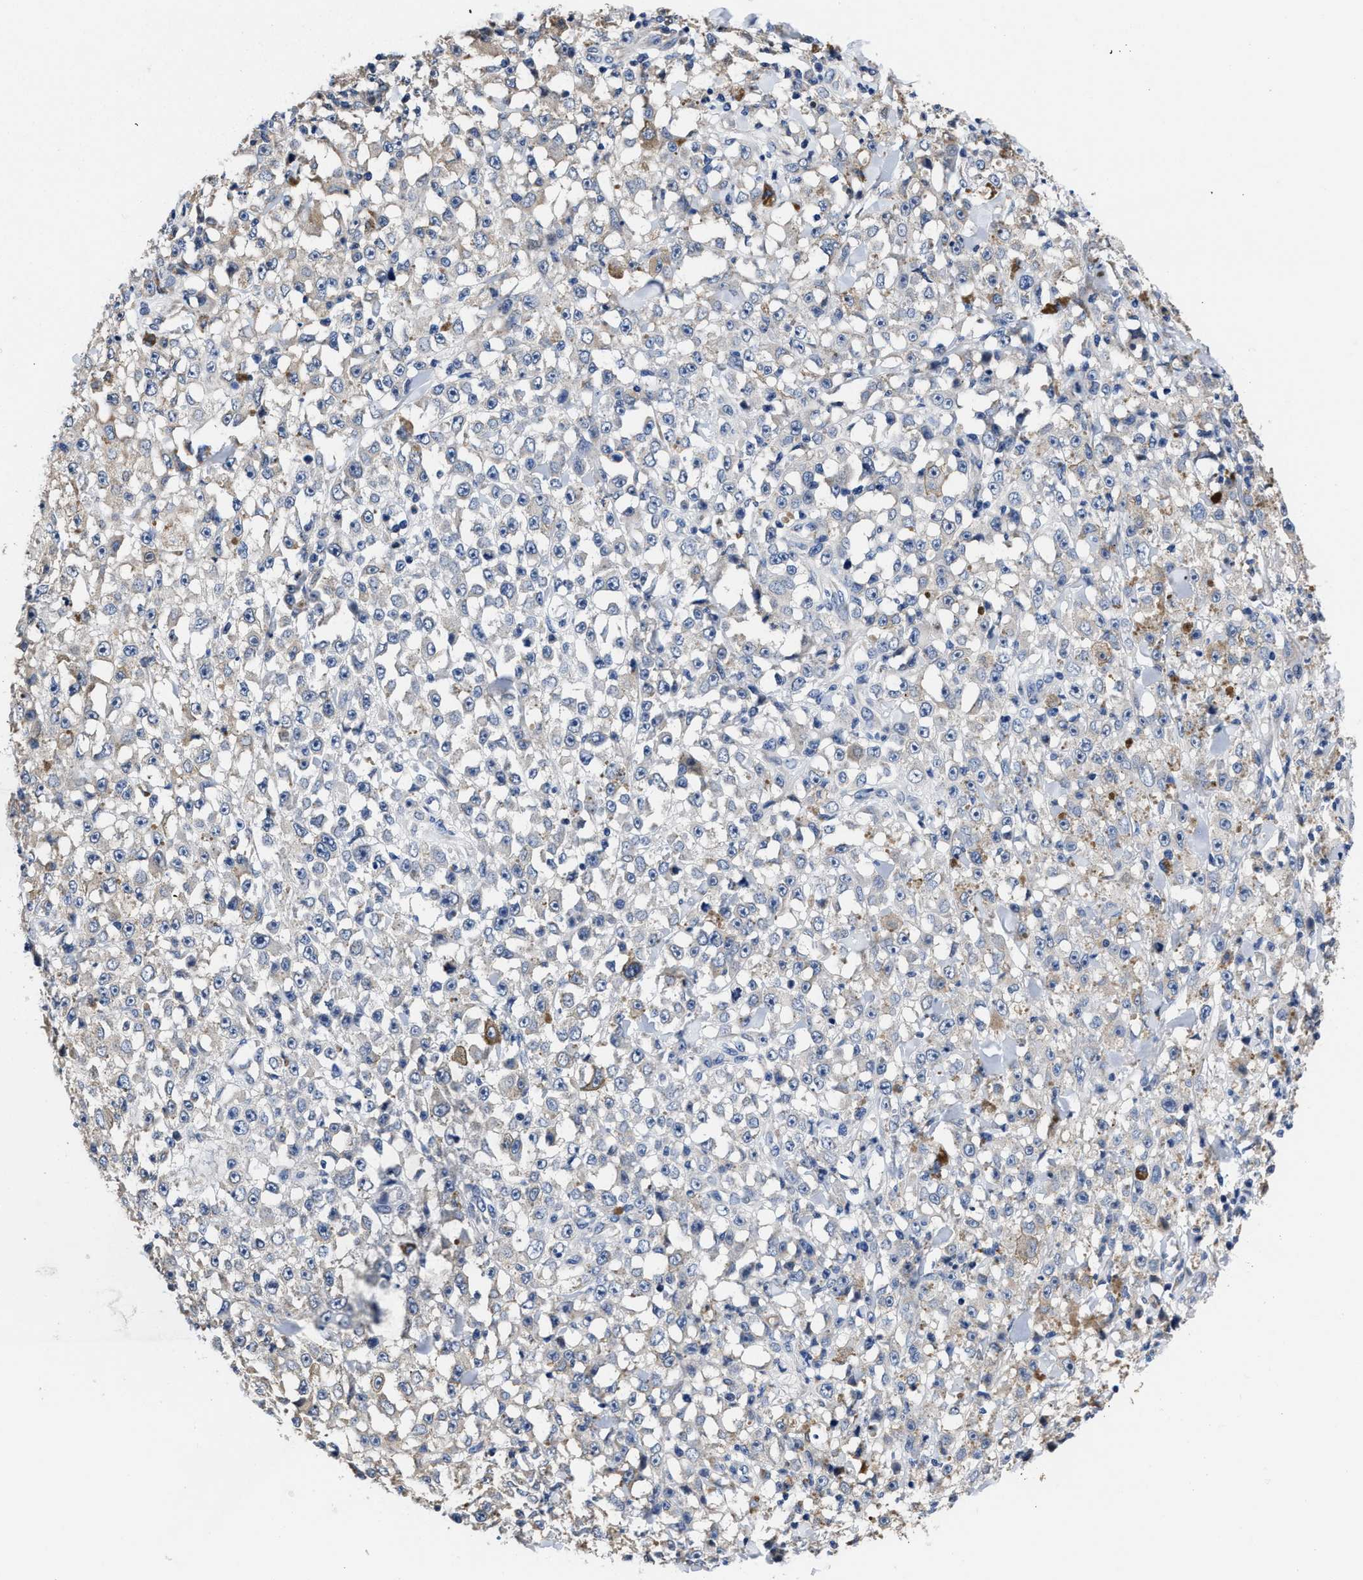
{"staining": {"intensity": "negative", "quantity": "none", "location": "none"}, "tissue": "melanoma", "cell_type": "Tumor cells", "image_type": "cancer", "snomed": [{"axis": "morphology", "description": "Malignant melanoma, NOS"}, {"axis": "topography", "description": "Skin"}], "caption": "Malignant melanoma was stained to show a protein in brown. There is no significant expression in tumor cells.", "gene": "HOOK1", "patient": {"sex": "female", "age": 82}}